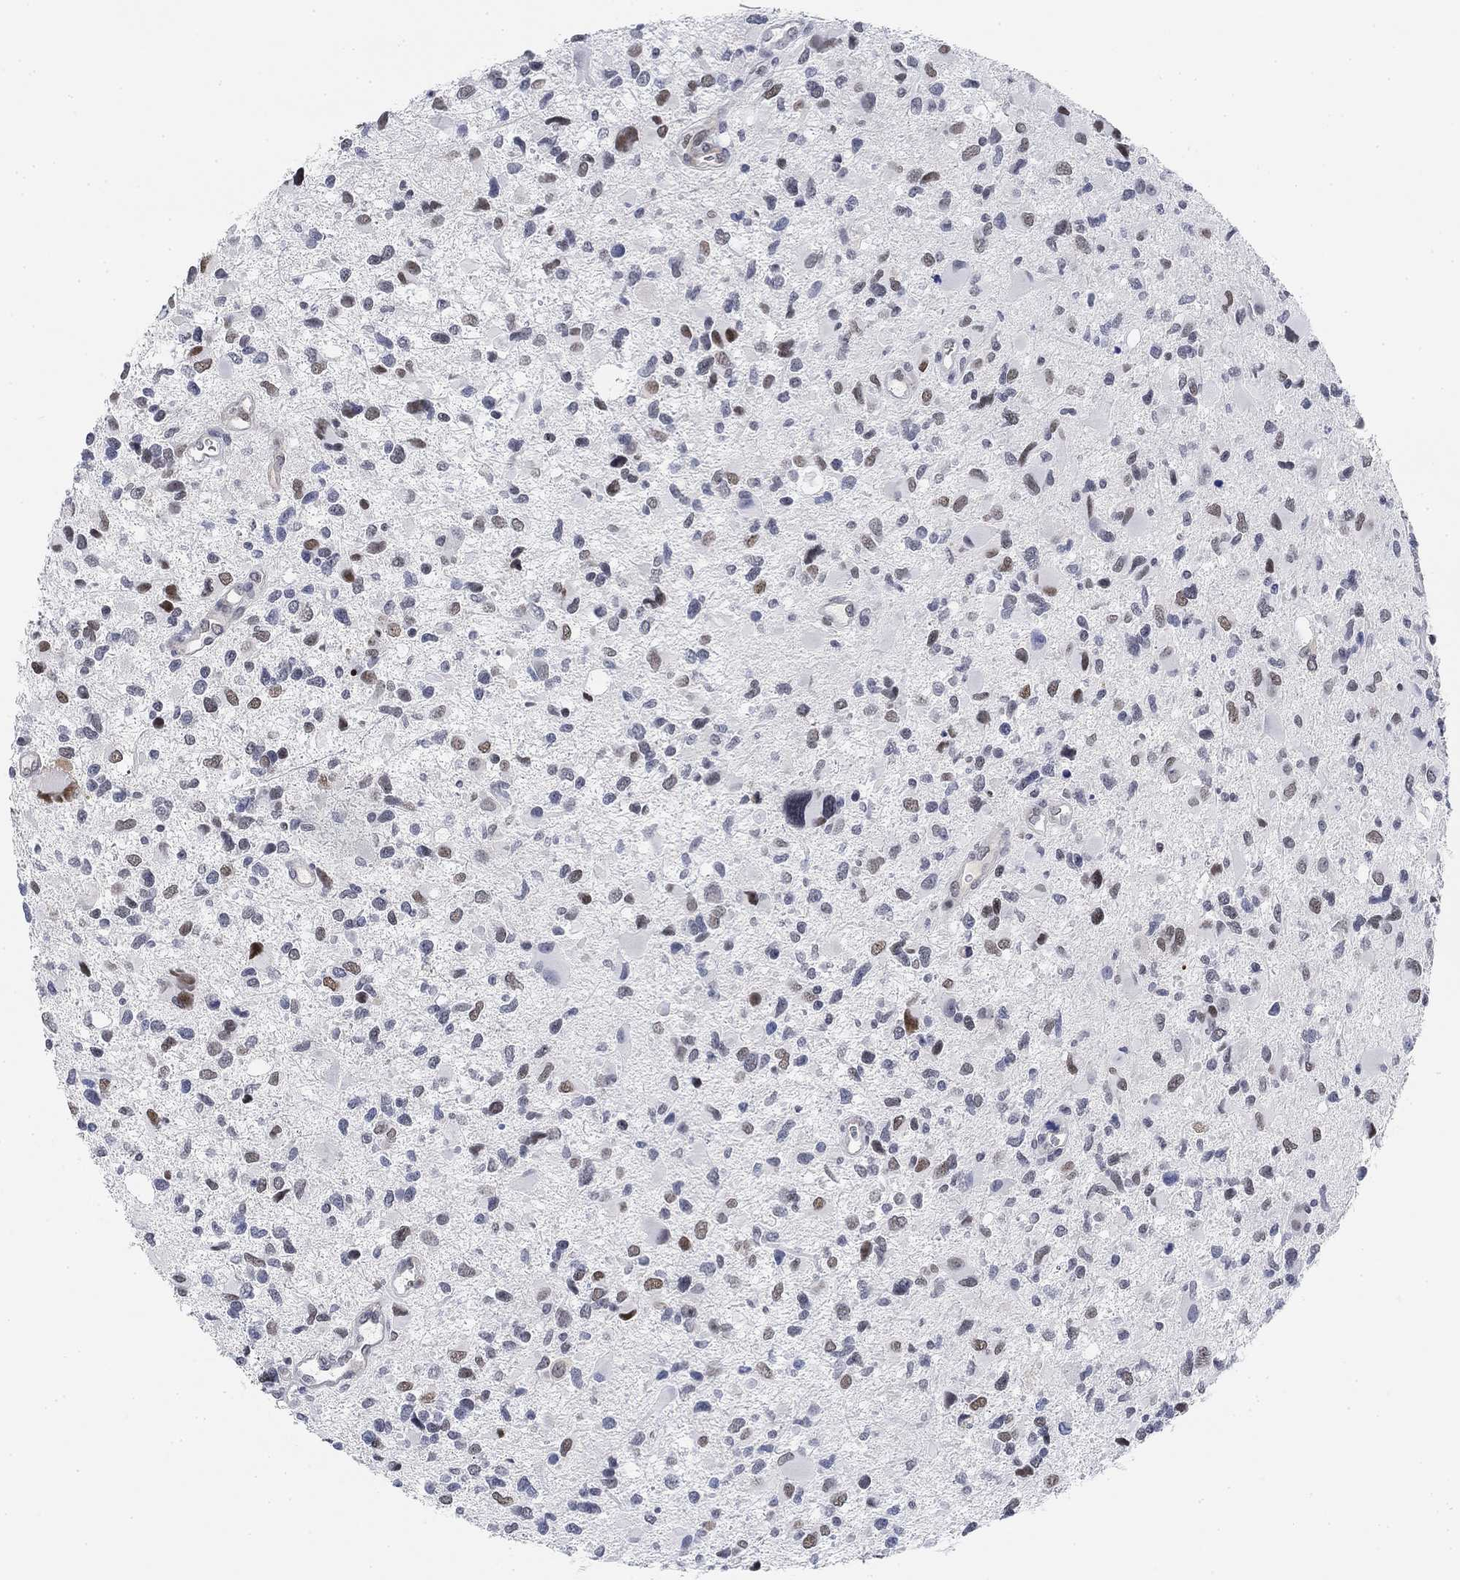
{"staining": {"intensity": "moderate", "quantity": "<25%", "location": "nuclear"}, "tissue": "glioma", "cell_type": "Tumor cells", "image_type": "cancer", "snomed": [{"axis": "morphology", "description": "Glioma, malignant, Low grade"}, {"axis": "topography", "description": "Brain"}], "caption": "Immunohistochemical staining of glioma displays moderate nuclear protein expression in approximately <25% of tumor cells.", "gene": "PAX6", "patient": {"sex": "female", "age": 32}}